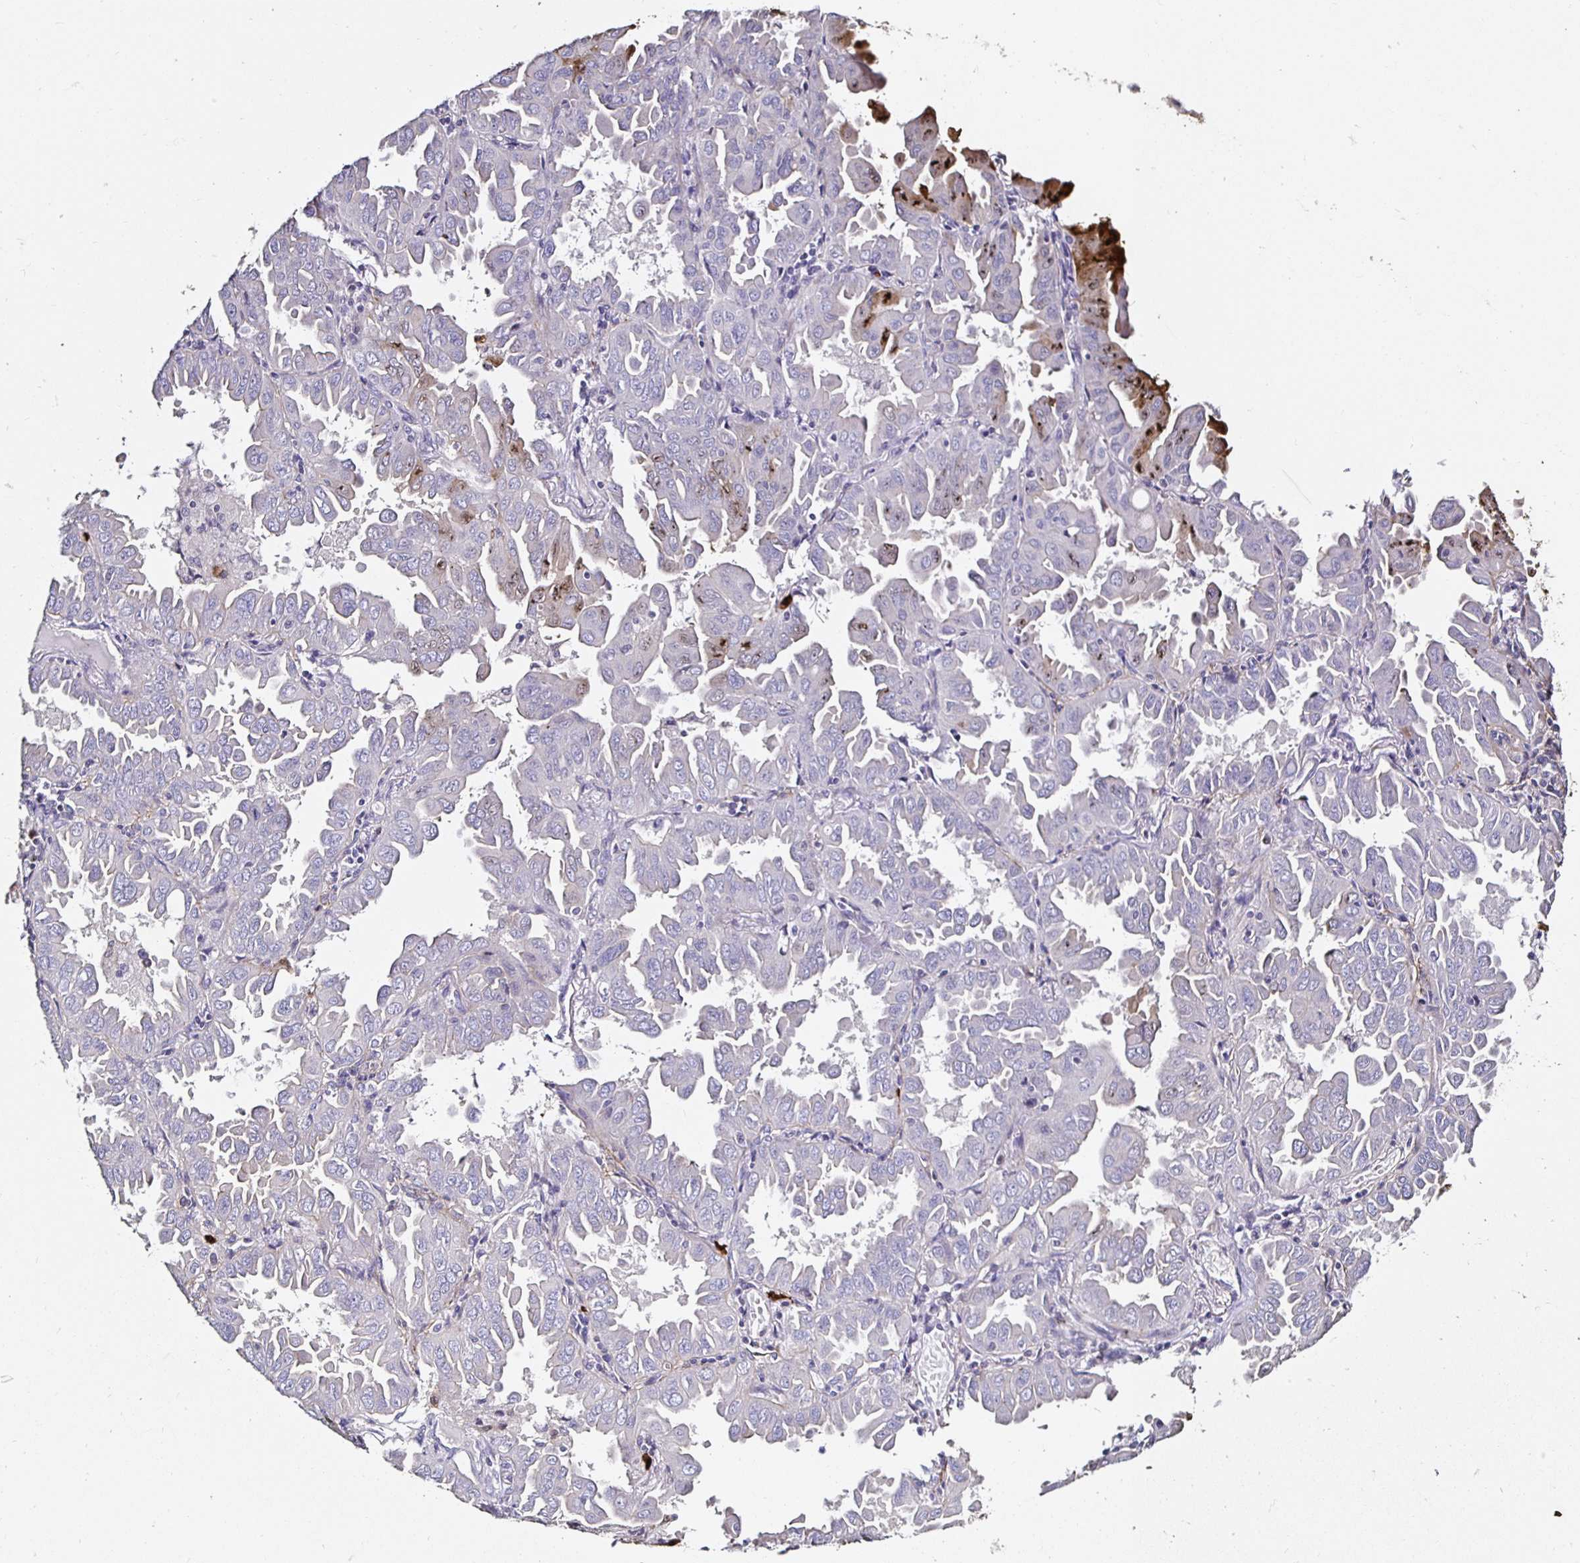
{"staining": {"intensity": "weak", "quantity": "<25%", "location": "cytoplasmic/membranous,nuclear"}, "tissue": "lung cancer", "cell_type": "Tumor cells", "image_type": "cancer", "snomed": [{"axis": "morphology", "description": "Adenocarcinoma, NOS"}, {"axis": "topography", "description": "Lung"}], "caption": "DAB (3,3'-diaminobenzidine) immunohistochemical staining of adenocarcinoma (lung) displays no significant staining in tumor cells. (Stains: DAB (3,3'-diaminobenzidine) immunohistochemistry (IHC) with hematoxylin counter stain, Microscopy: brightfield microscopy at high magnification).", "gene": "TLR4", "patient": {"sex": "male", "age": 64}}